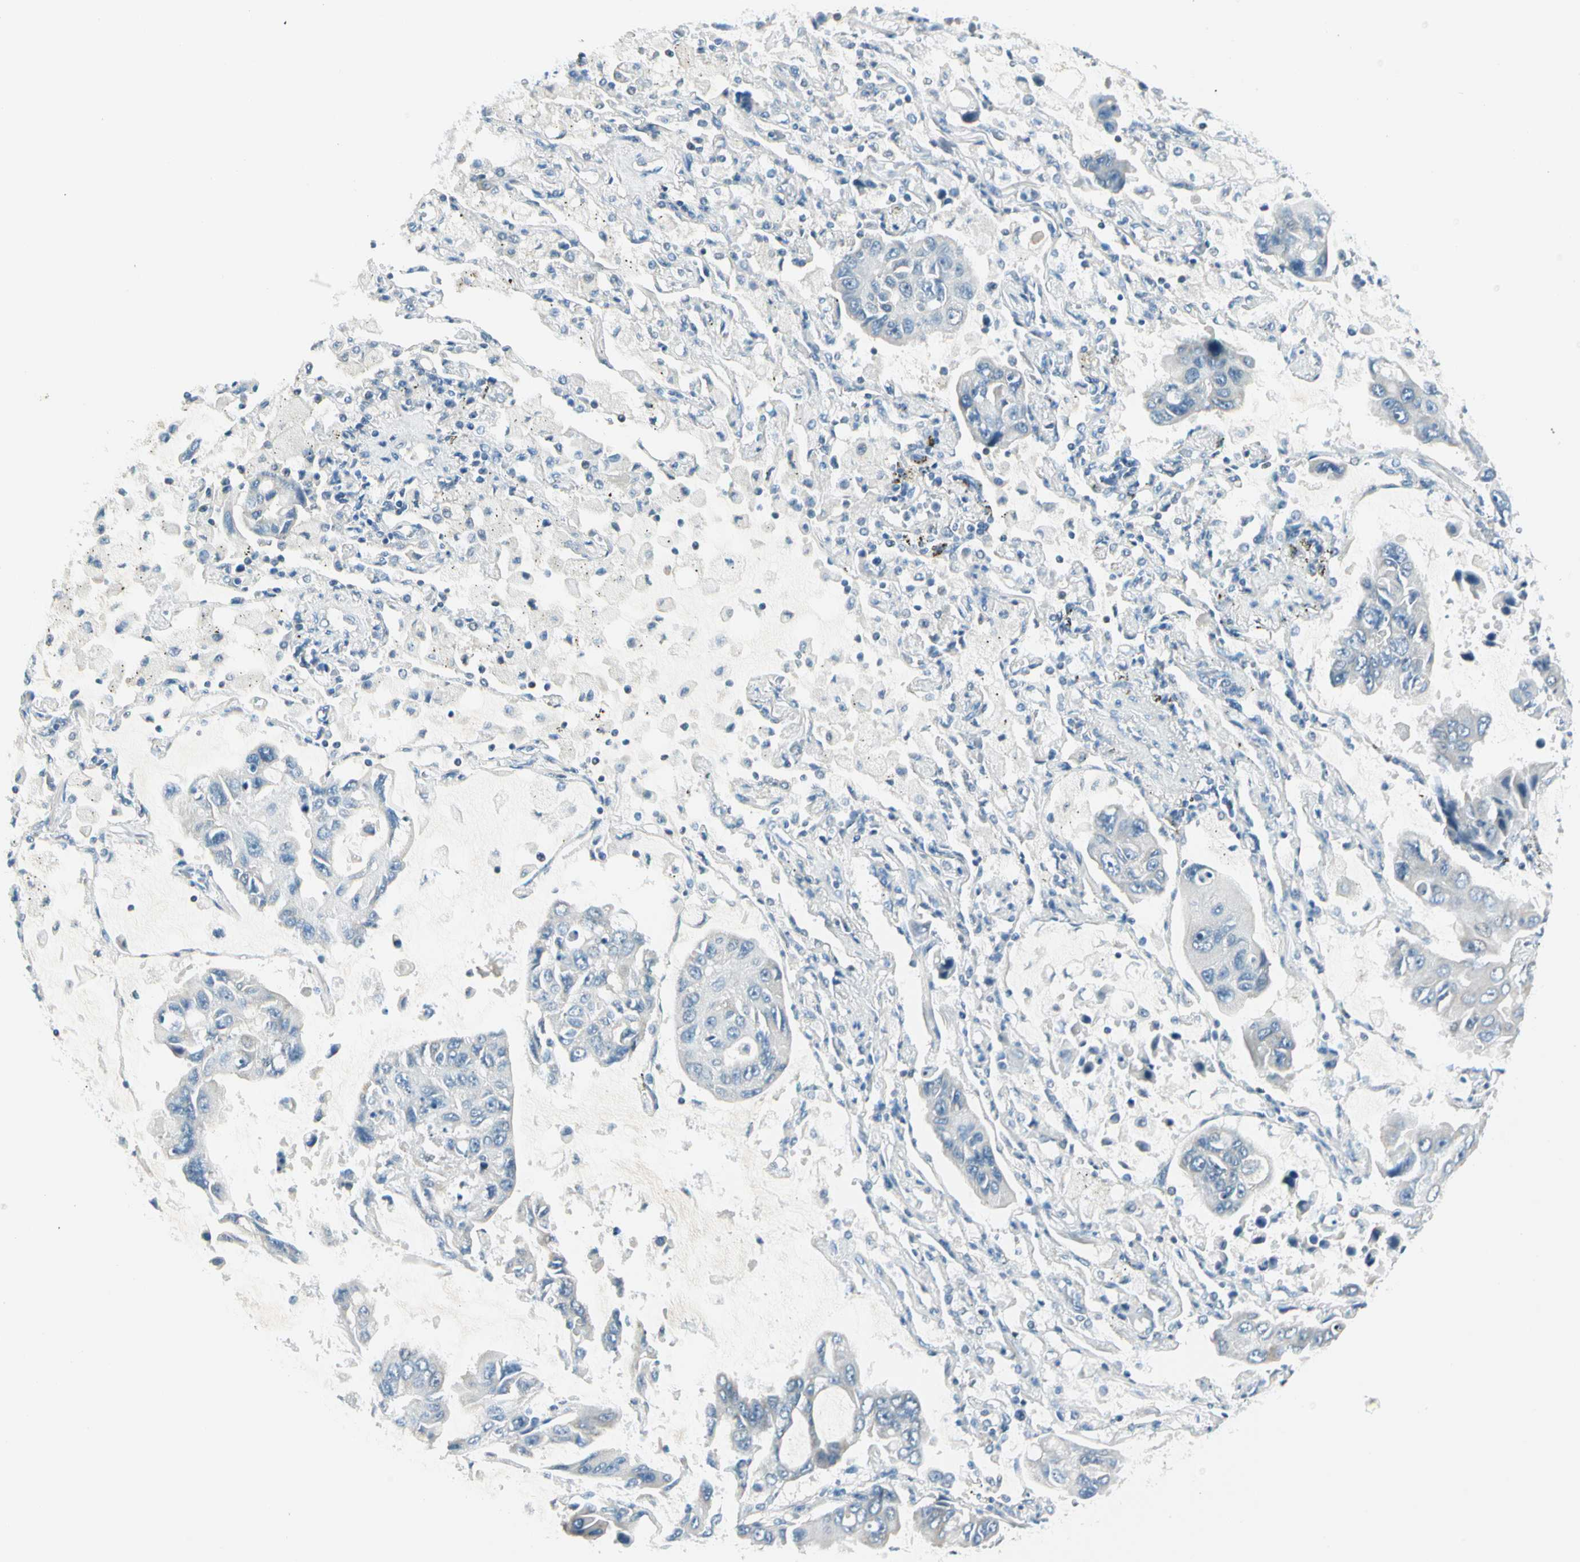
{"staining": {"intensity": "negative", "quantity": "none", "location": "none"}, "tissue": "lung cancer", "cell_type": "Tumor cells", "image_type": "cancer", "snomed": [{"axis": "morphology", "description": "Adenocarcinoma, NOS"}, {"axis": "topography", "description": "Lung"}], "caption": "IHC of human lung cancer displays no staining in tumor cells.", "gene": "ZSCAN1", "patient": {"sex": "male", "age": 64}}